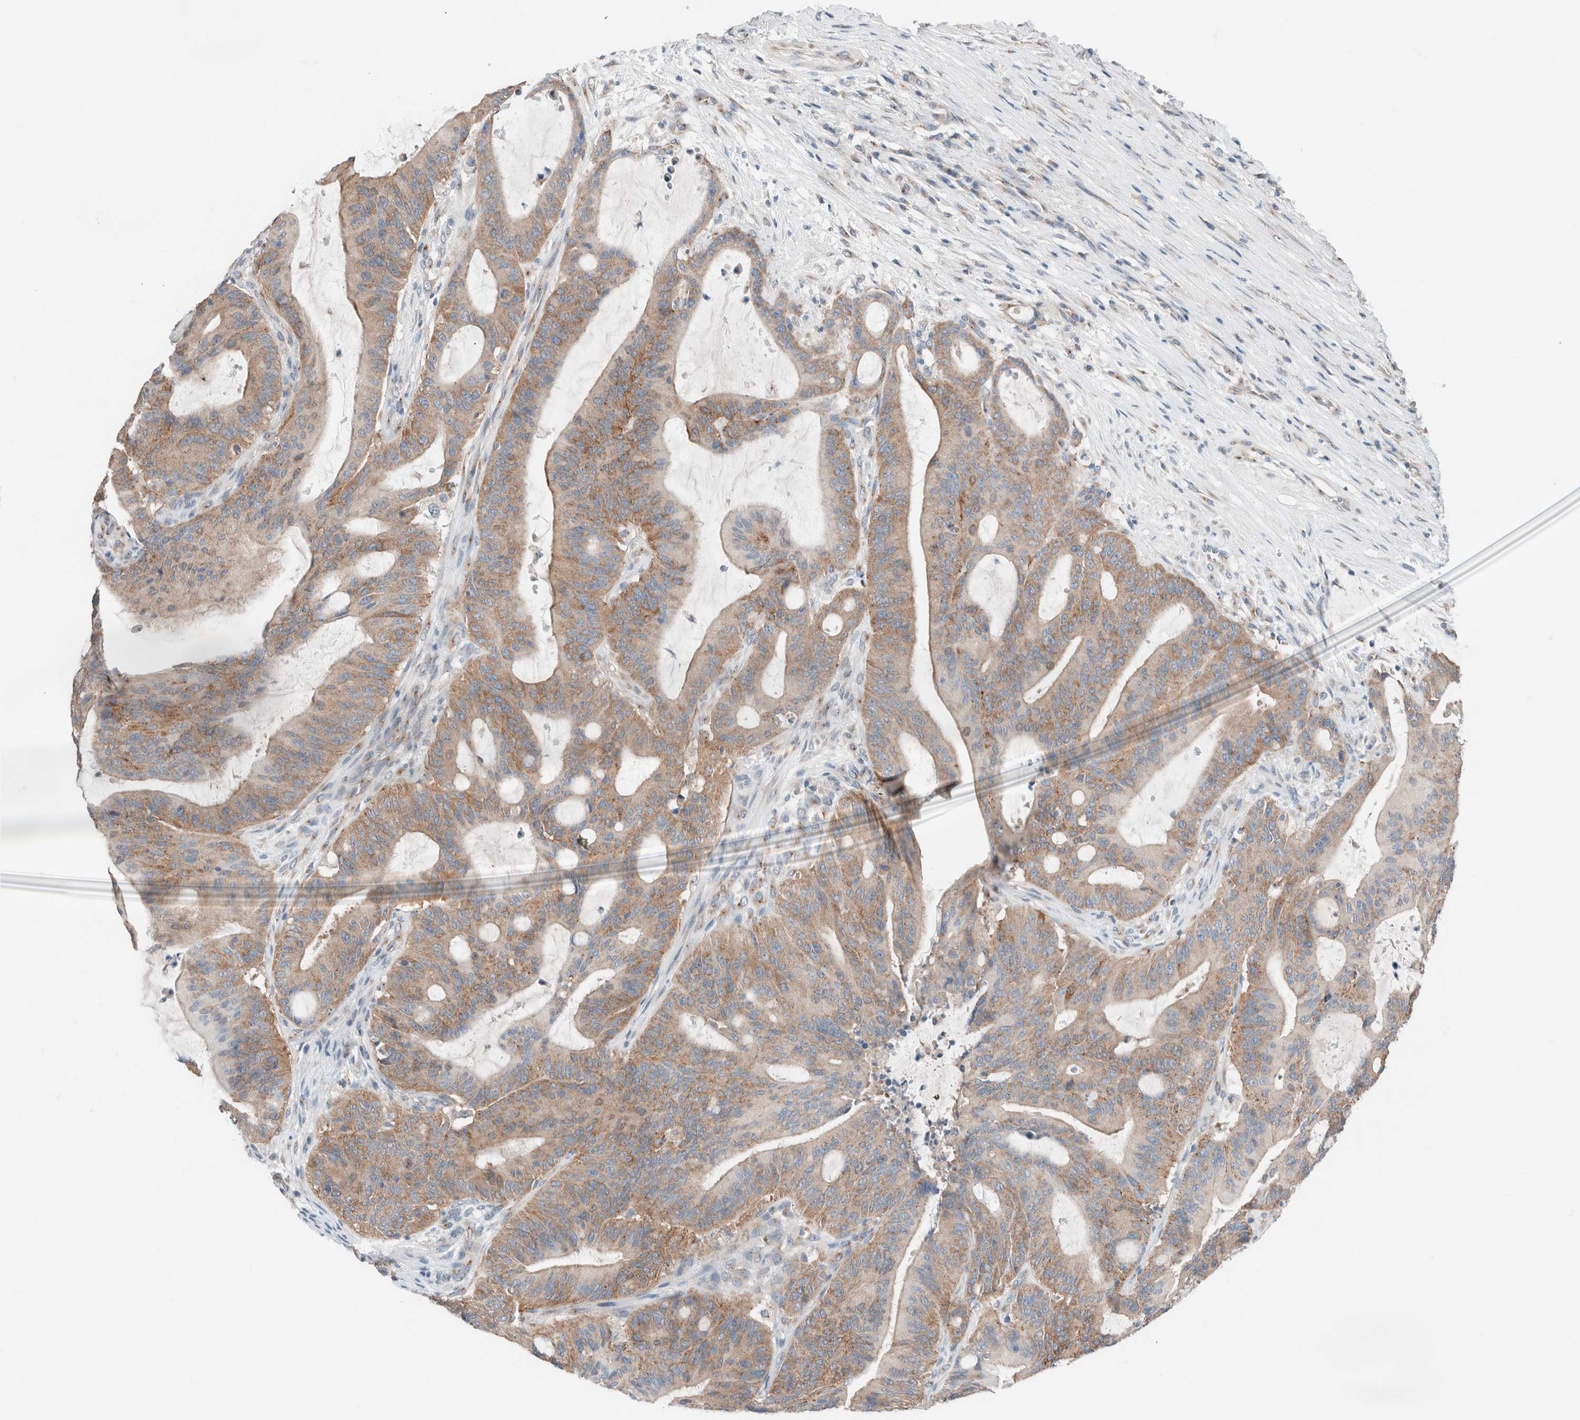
{"staining": {"intensity": "moderate", "quantity": ">75%", "location": "cytoplasmic/membranous"}, "tissue": "liver cancer", "cell_type": "Tumor cells", "image_type": "cancer", "snomed": [{"axis": "morphology", "description": "Normal tissue, NOS"}, {"axis": "morphology", "description": "Cholangiocarcinoma"}, {"axis": "topography", "description": "Liver"}, {"axis": "topography", "description": "Peripheral nerve tissue"}], "caption": "Immunohistochemistry (IHC) (DAB) staining of human cholangiocarcinoma (liver) displays moderate cytoplasmic/membranous protein staining in approximately >75% of tumor cells.", "gene": "CASC3", "patient": {"sex": "female", "age": 73}}